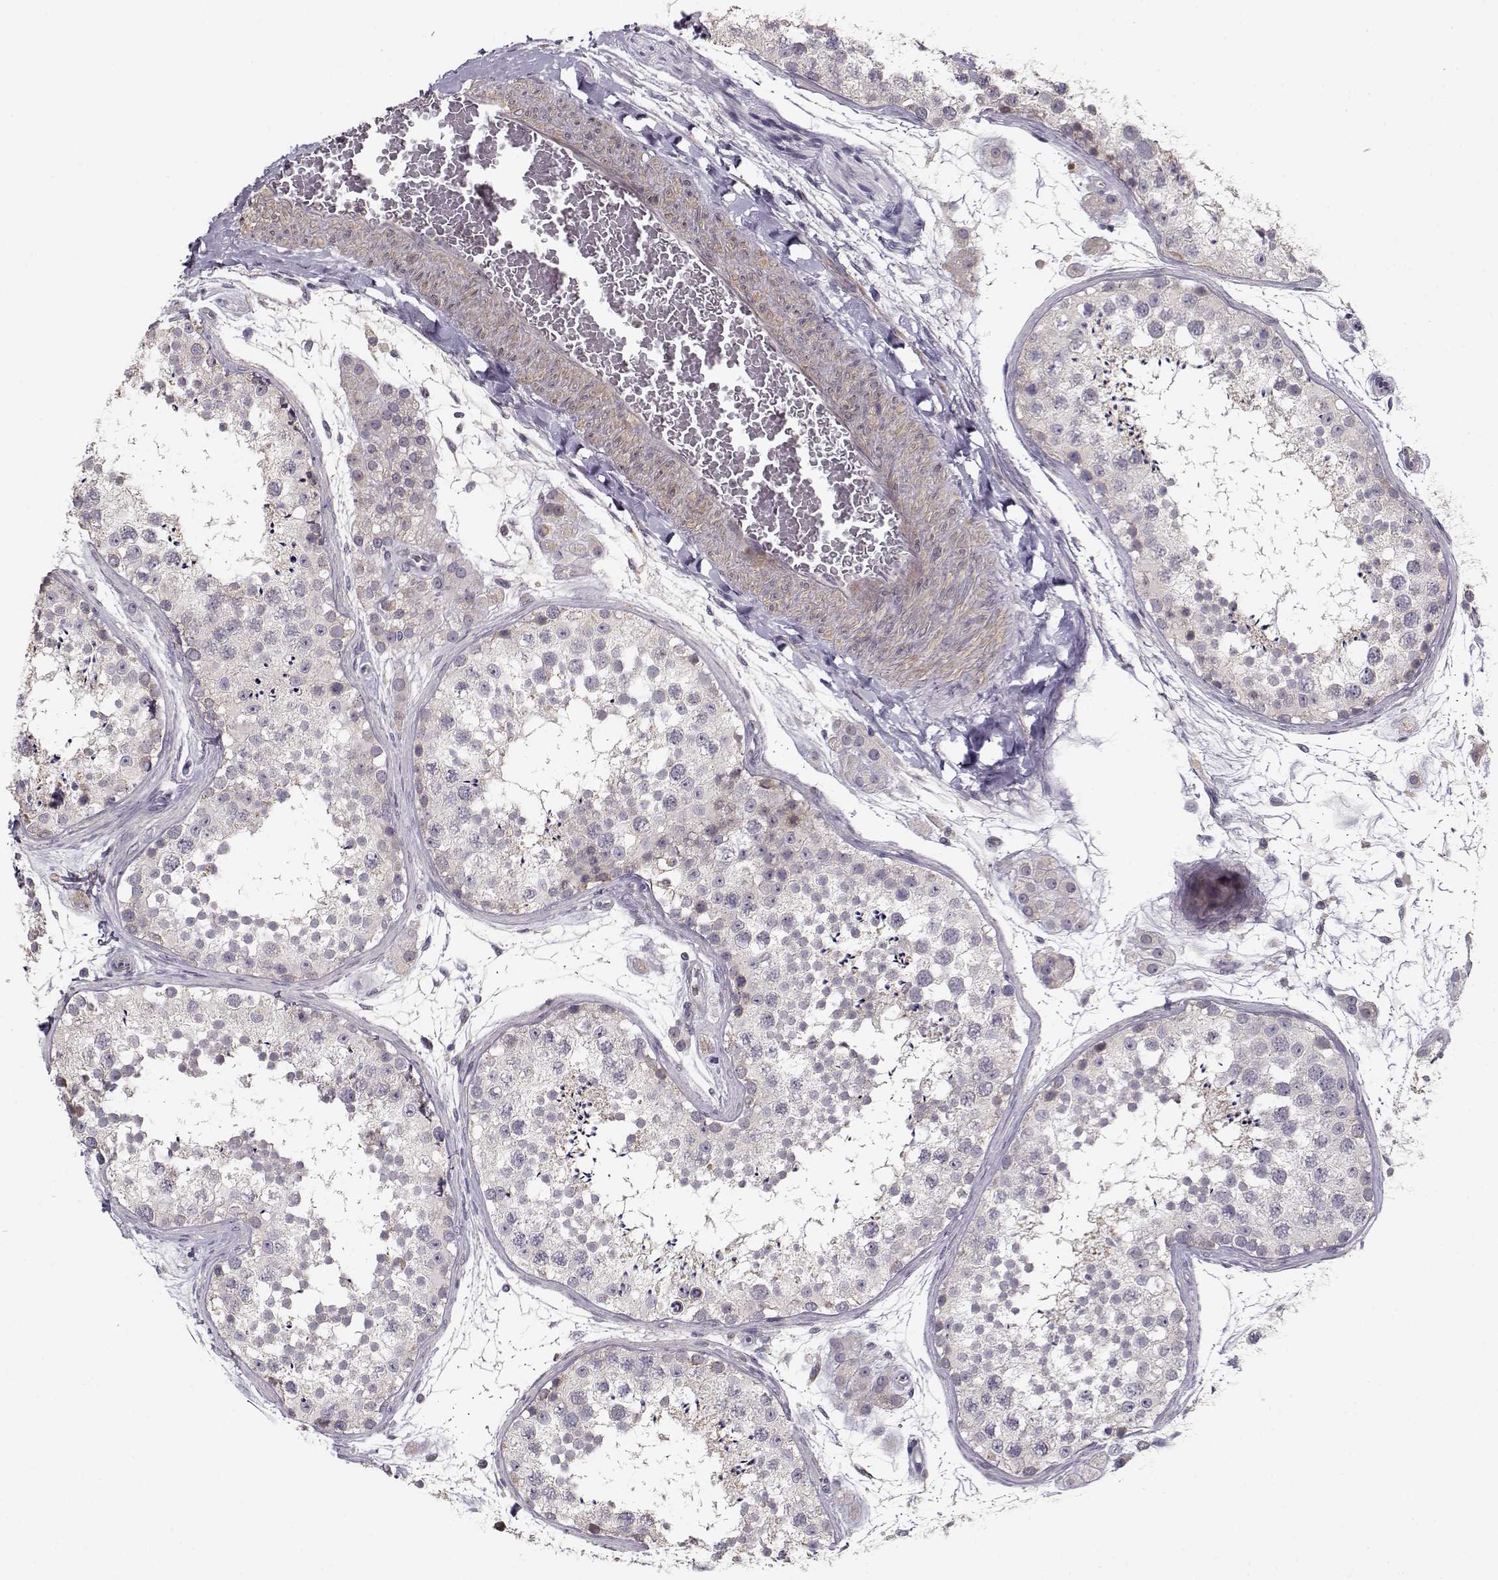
{"staining": {"intensity": "weak", "quantity": "<25%", "location": "cytoplasmic/membranous"}, "tissue": "testis", "cell_type": "Cells in seminiferous ducts", "image_type": "normal", "snomed": [{"axis": "morphology", "description": "Normal tissue, NOS"}, {"axis": "topography", "description": "Testis"}], "caption": "A high-resolution histopathology image shows IHC staining of benign testis, which shows no significant positivity in cells in seminiferous ducts. (Stains: DAB immunohistochemistry with hematoxylin counter stain, Microscopy: brightfield microscopy at high magnification).", "gene": "ENTPD8", "patient": {"sex": "male", "age": 41}}